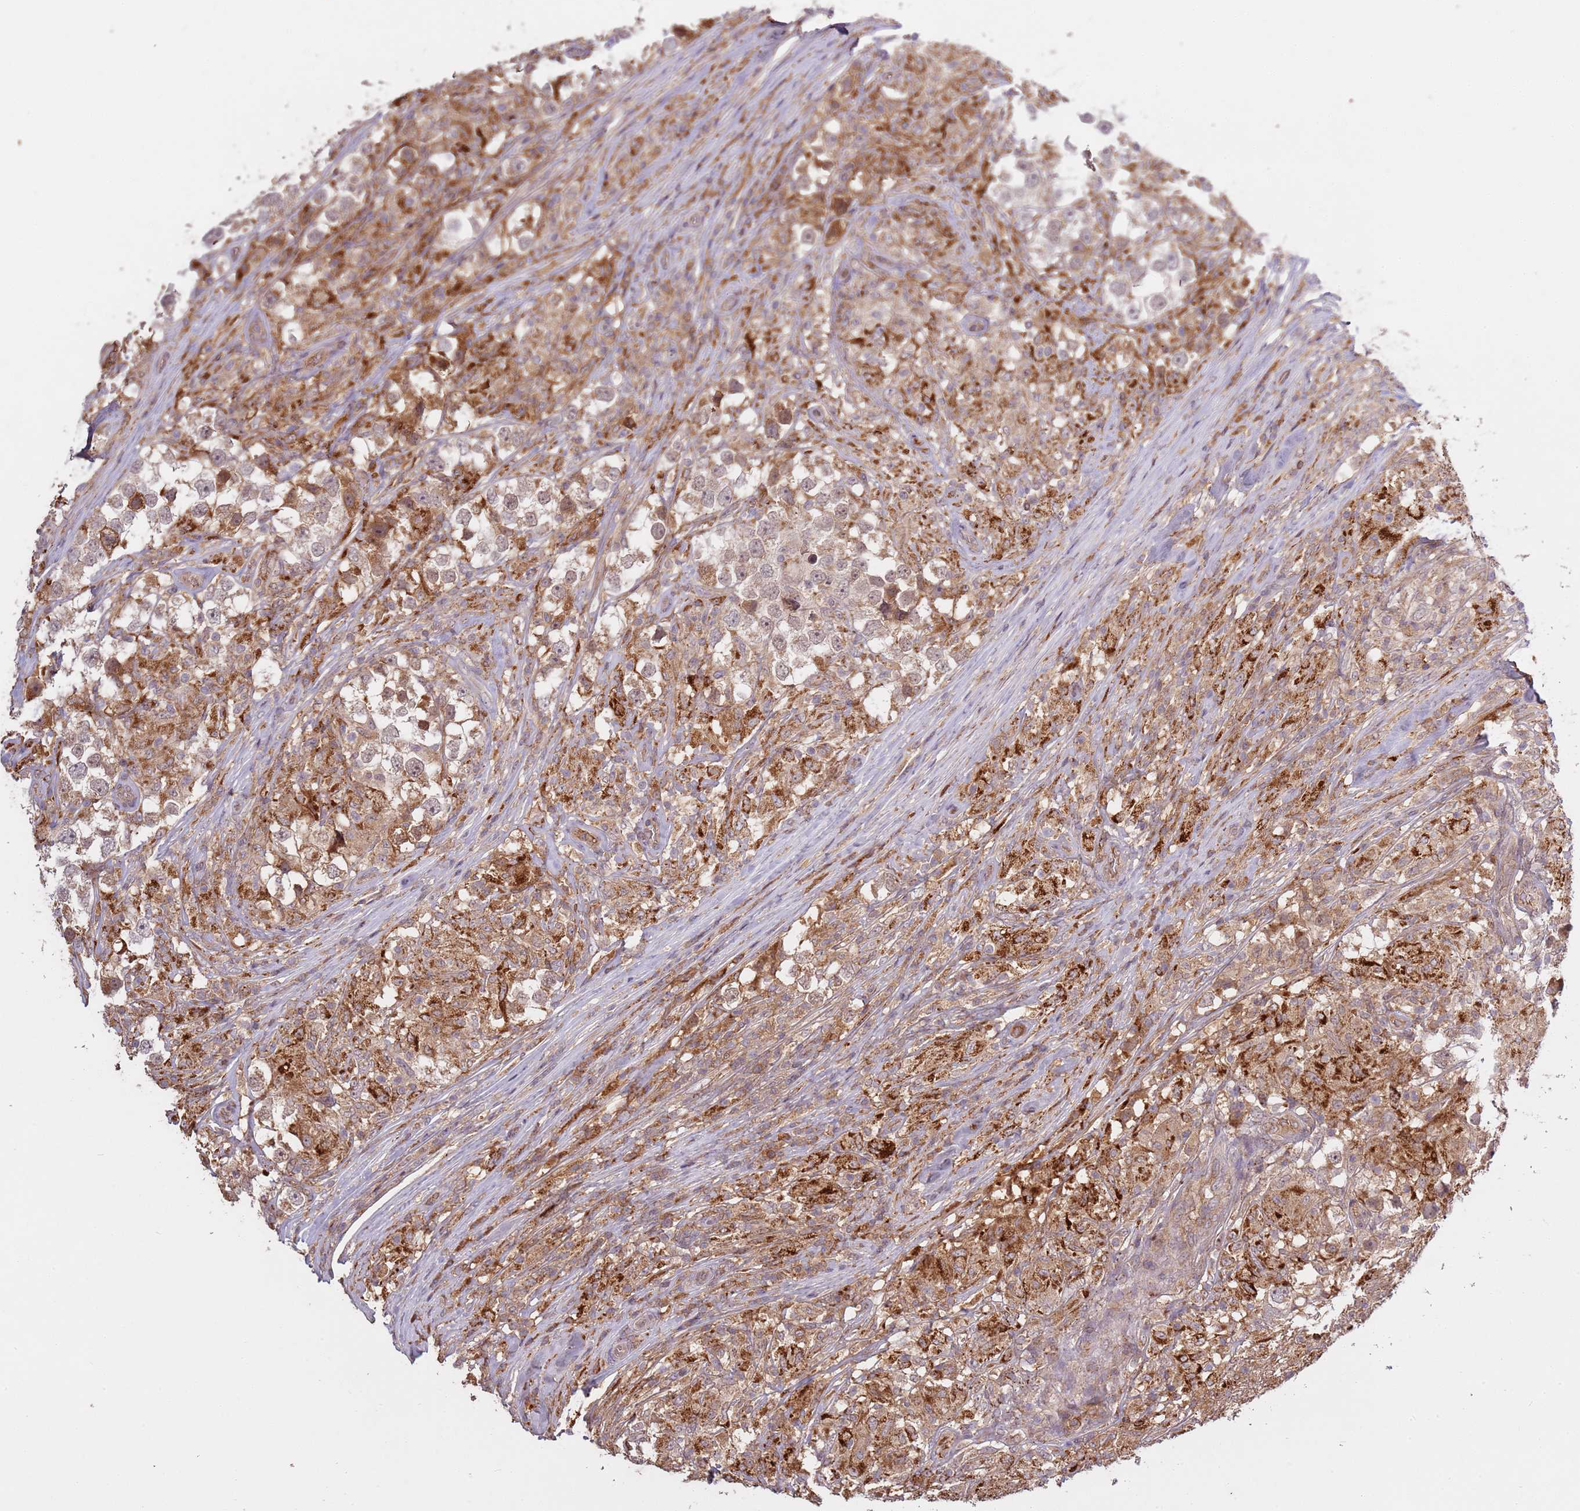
{"staining": {"intensity": "moderate", "quantity": "25%-75%", "location": "cytoplasmic/membranous,nuclear"}, "tissue": "testis cancer", "cell_type": "Tumor cells", "image_type": "cancer", "snomed": [{"axis": "morphology", "description": "Seminoma, NOS"}, {"axis": "topography", "description": "Testis"}], "caption": "Human testis cancer (seminoma) stained with a brown dye demonstrates moderate cytoplasmic/membranous and nuclear positive expression in about 25%-75% of tumor cells.", "gene": "ZNF624", "patient": {"sex": "male", "age": 46}}